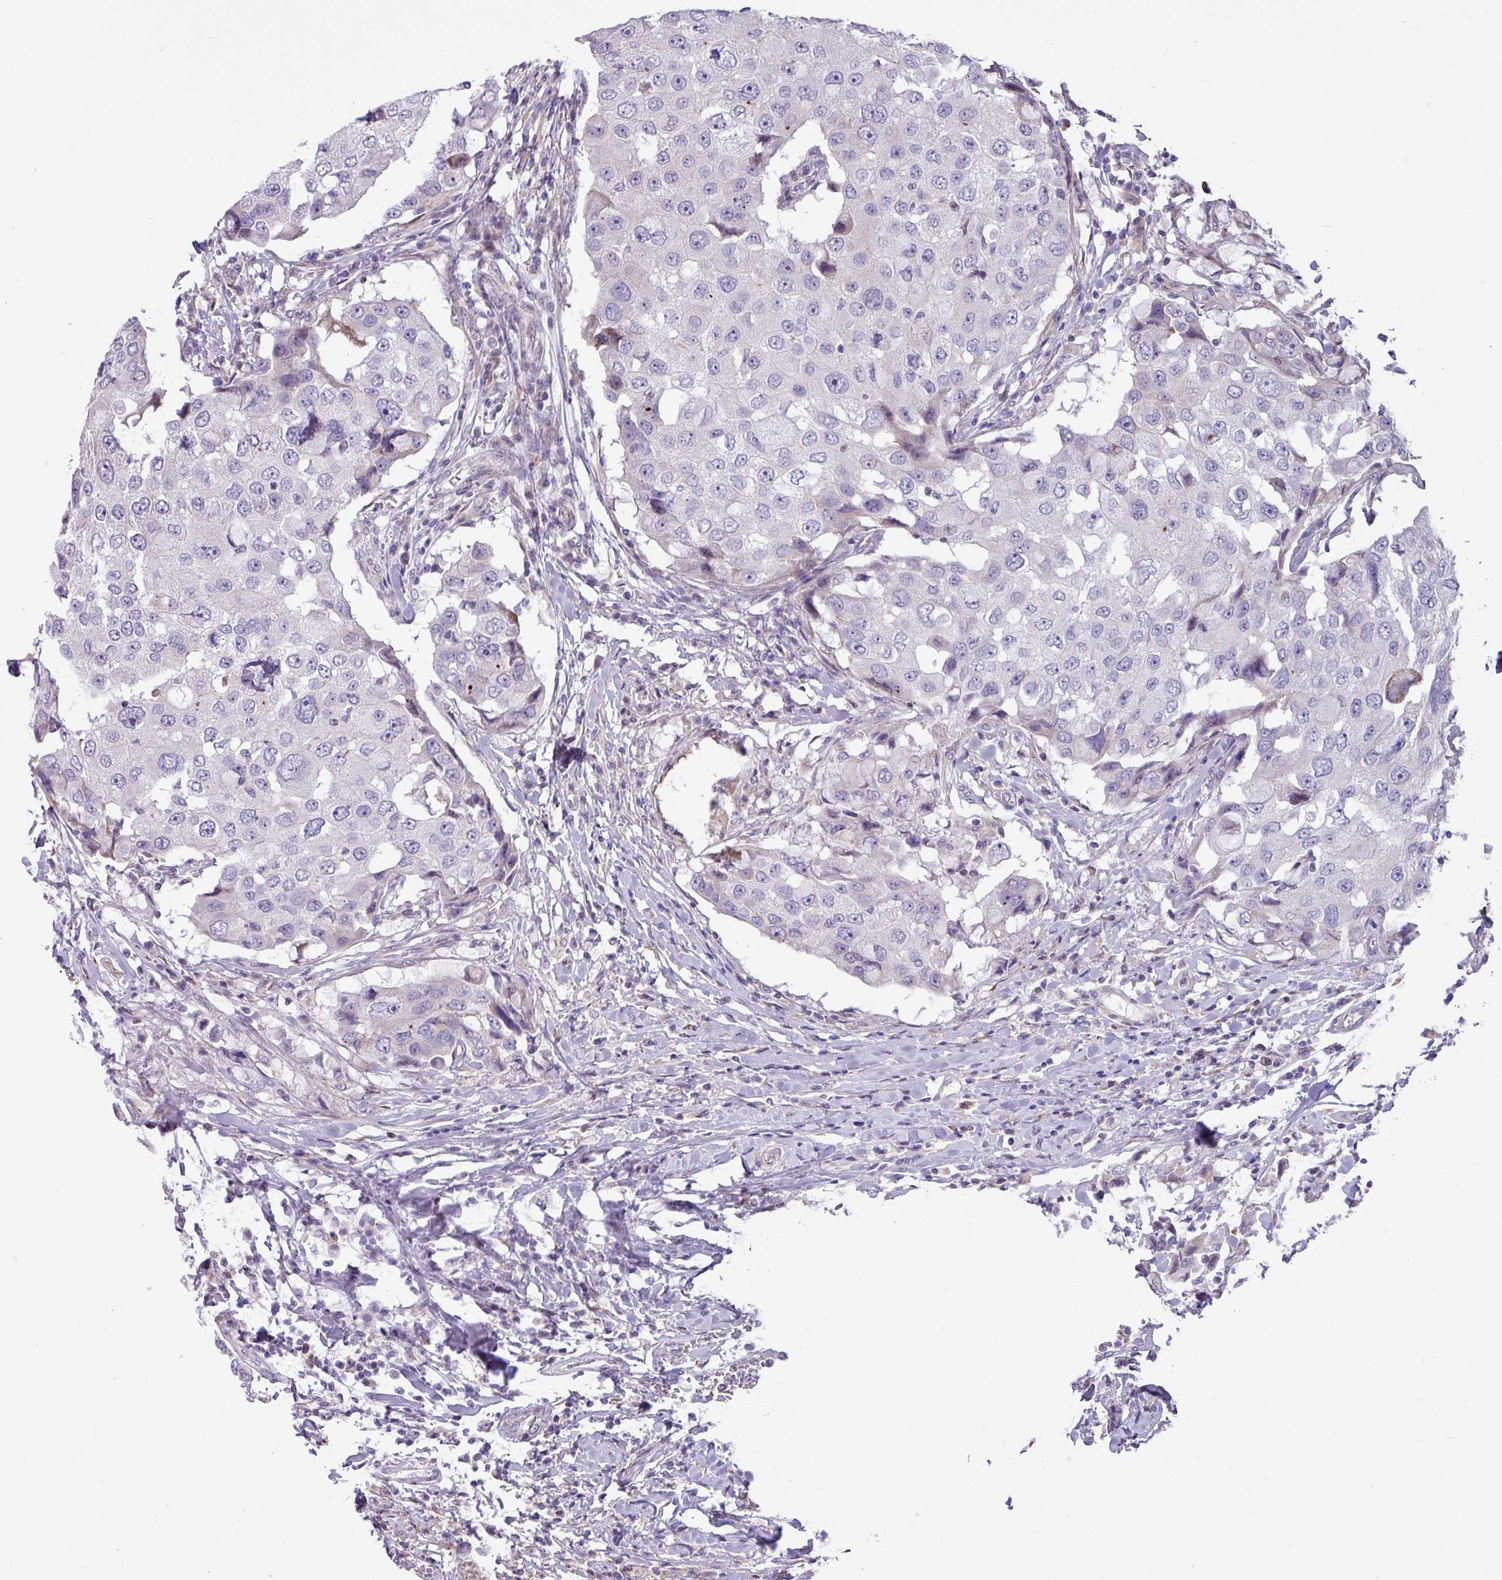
{"staining": {"intensity": "negative", "quantity": "none", "location": "none"}, "tissue": "breast cancer", "cell_type": "Tumor cells", "image_type": "cancer", "snomed": [{"axis": "morphology", "description": "Duct carcinoma"}, {"axis": "topography", "description": "Breast"}], "caption": "IHC of human breast invasive ductal carcinoma displays no expression in tumor cells. (Immunohistochemistry (ihc), brightfield microscopy, high magnification).", "gene": "IRGC", "patient": {"sex": "female", "age": 27}}